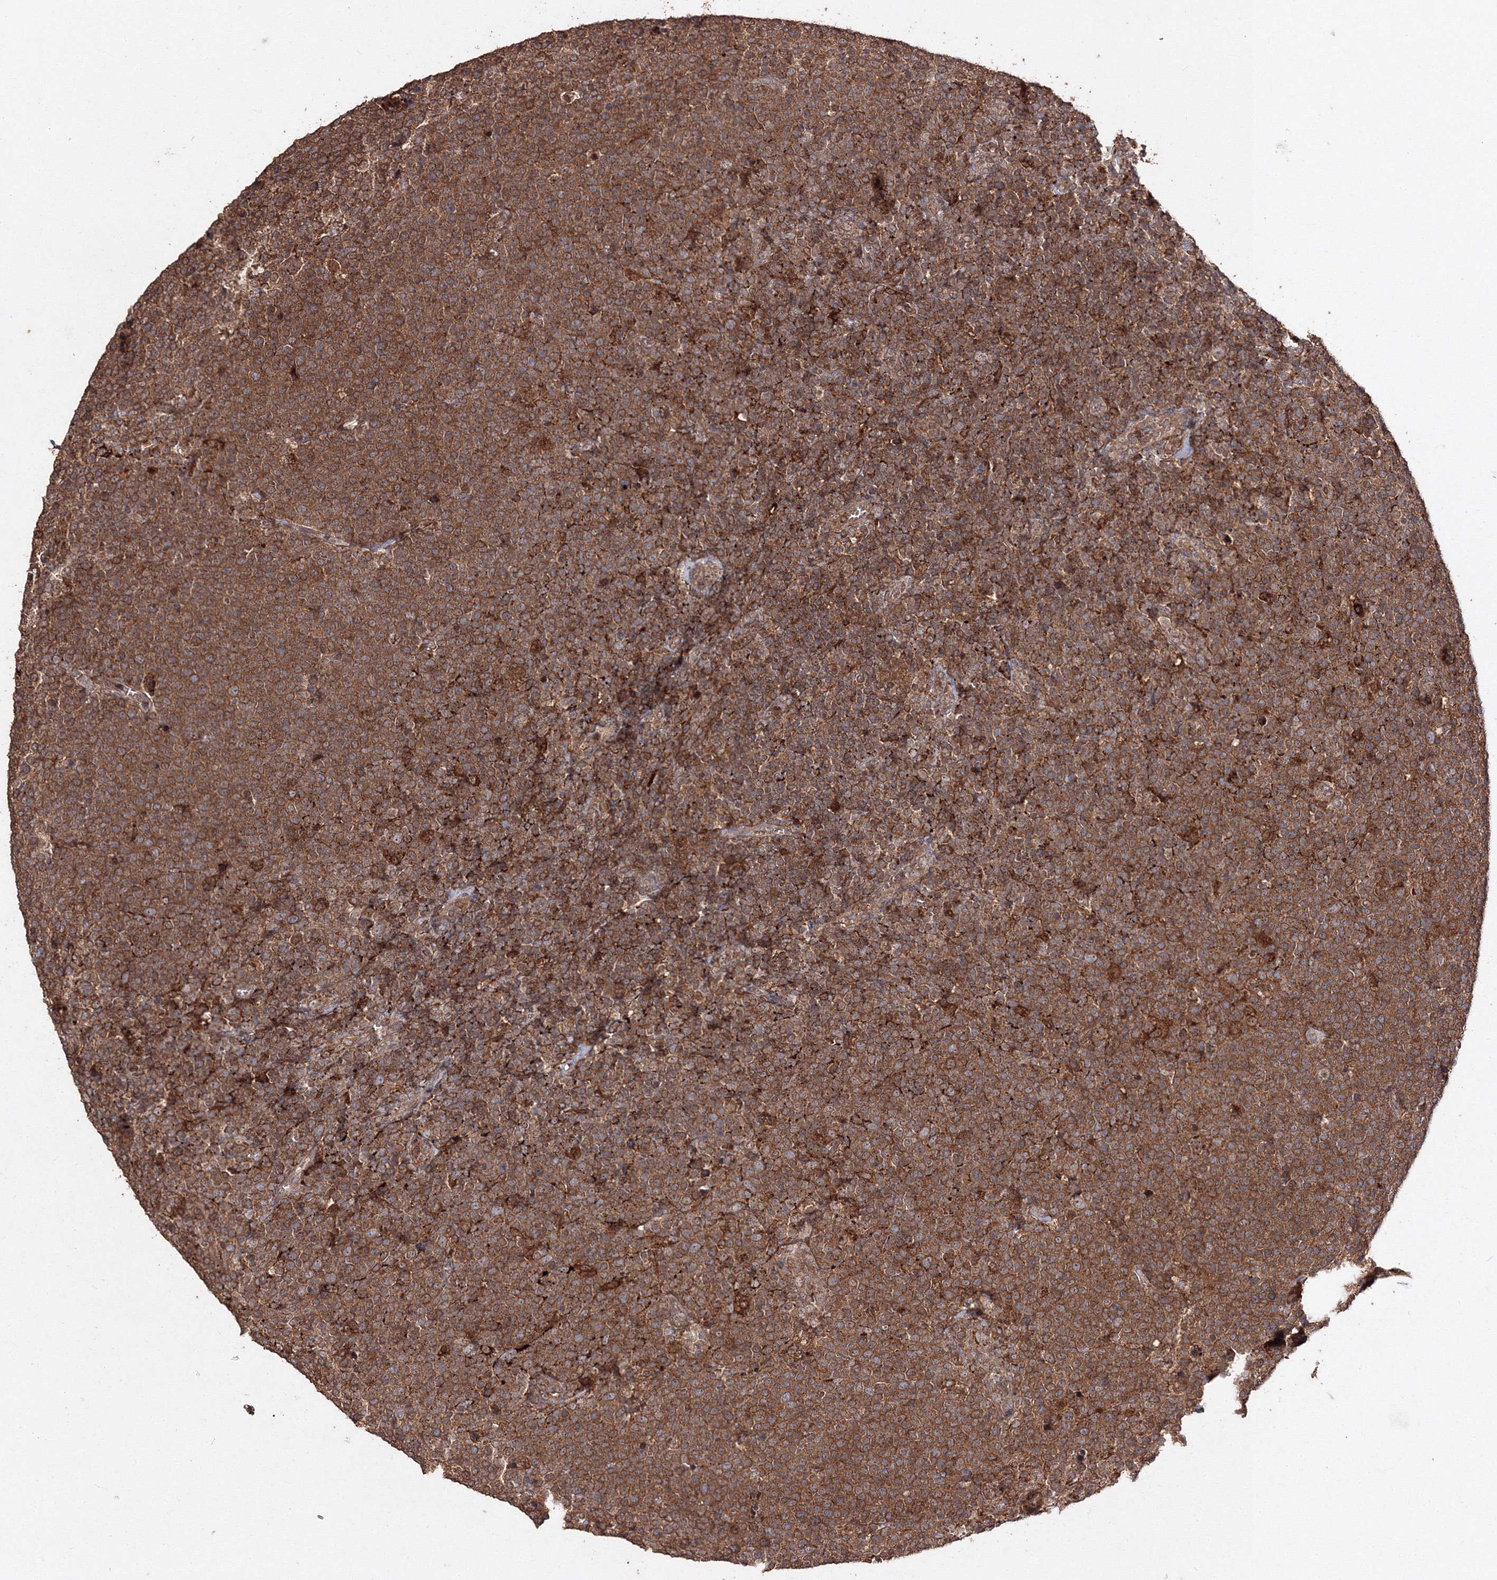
{"staining": {"intensity": "strong", "quantity": ">75%", "location": "cytoplasmic/membranous"}, "tissue": "lymphoma", "cell_type": "Tumor cells", "image_type": "cancer", "snomed": [{"axis": "morphology", "description": "Malignant lymphoma, non-Hodgkin's type, High grade"}, {"axis": "topography", "description": "Lymph node"}], "caption": "High-magnification brightfield microscopy of lymphoma stained with DAB (3,3'-diaminobenzidine) (brown) and counterstained with hematoxylin (blue). tumor cells exhibit strong cytoplasmic/membranous positivity is present in approximately>75% of cells.", "gene": "DDO", "patient": {"sex": "male", "age": 61}}